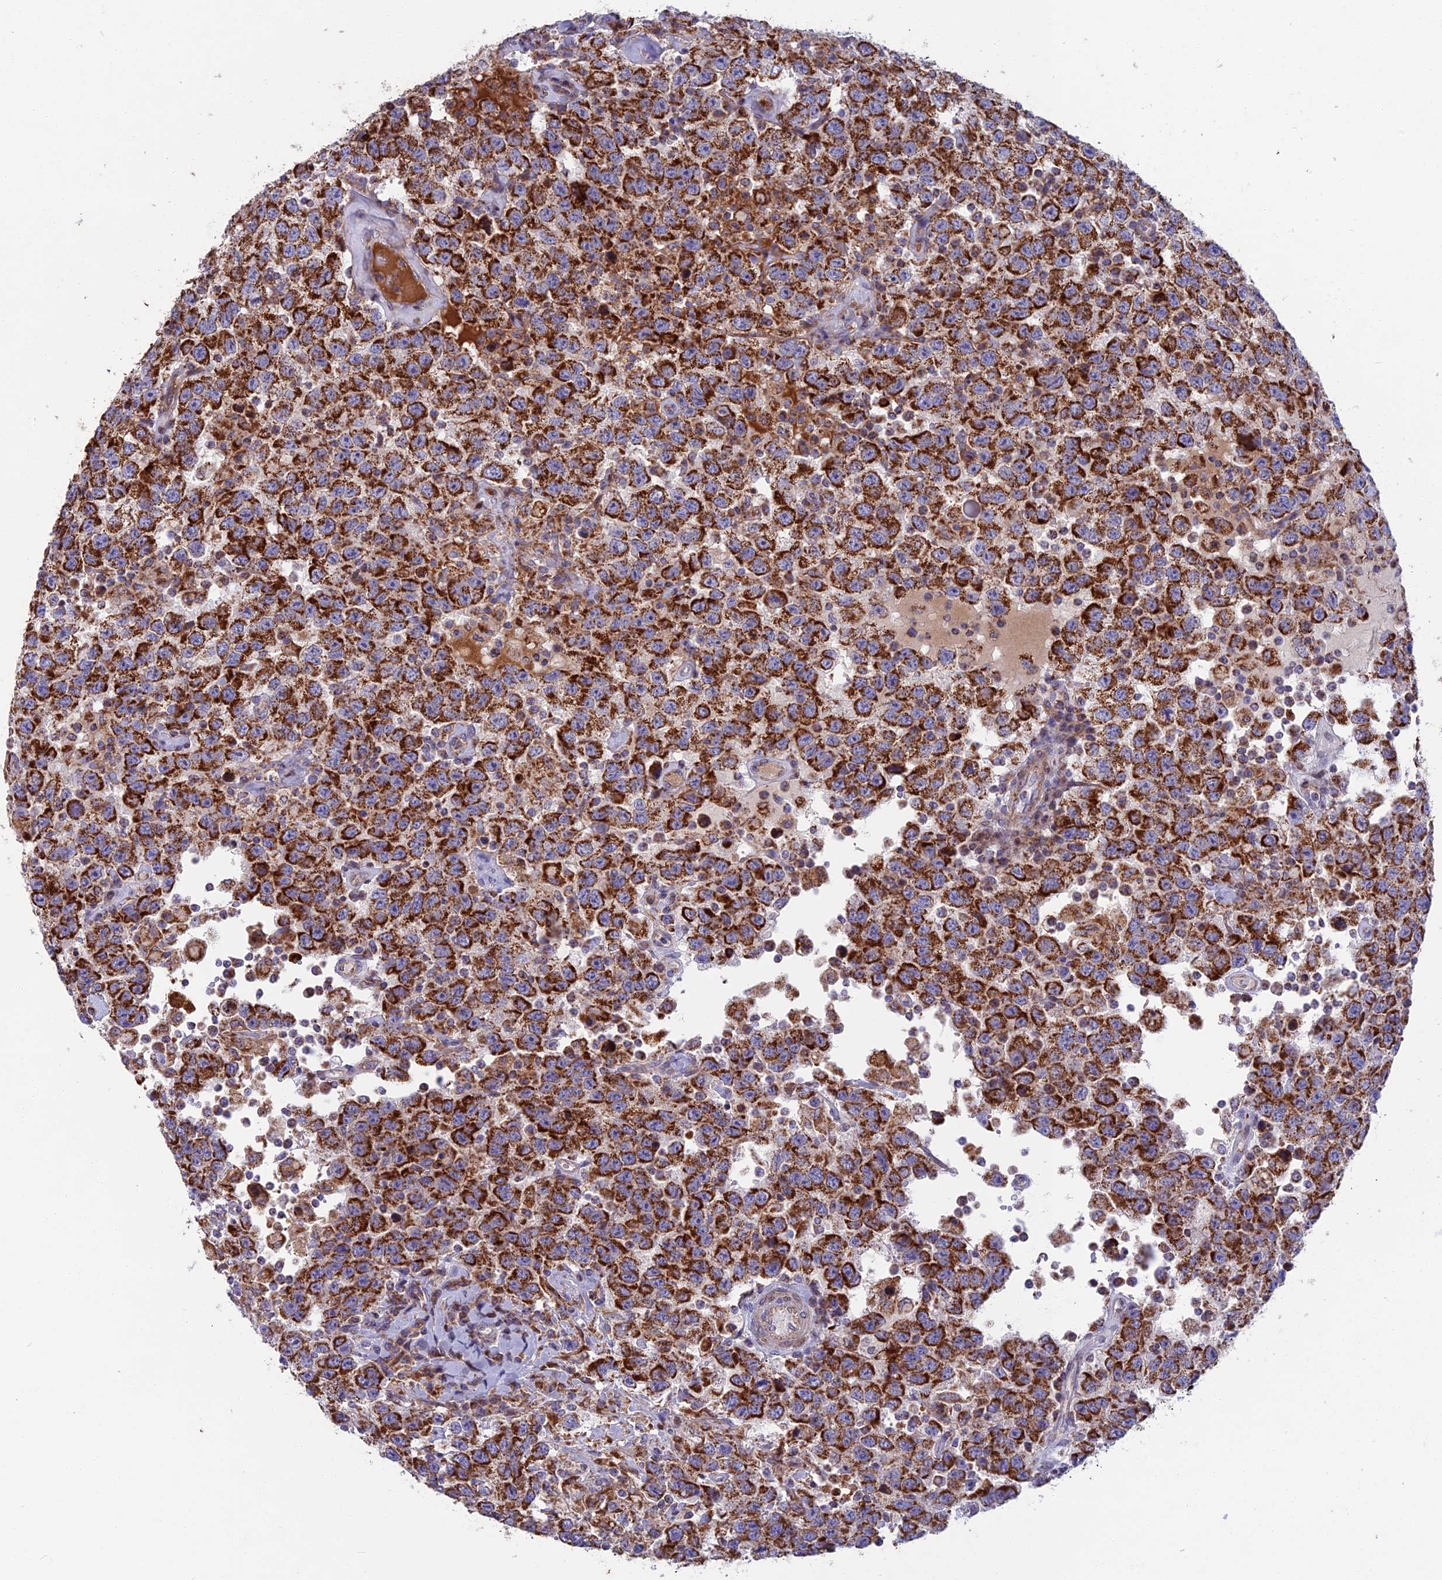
{"staining": {"intensity": "strong", "quantity": ">75%", "location": "cytoplasmic/membranous"}, "tissue": "testis cancer", "cell_type": "Tumor cells", "image_type": "cancer", "snomed": [{"axis": "morphology", "description": "Seminoma, NOS"}, {"axis": "topography", "description": "Testis"}], "caption": "Brown immunohistochemical staining in human seminoma (testis) displays strong cytoplasmic/membranous positivity in approximately >75% of tumor cells. The staining was performed using DAB to visualize the protein expression in brown, while the nuclei were stained in blue with hematoxylin (Magnification: 20x).", "gene": "CS", "patient": {"sex": "male", "age": 41}}